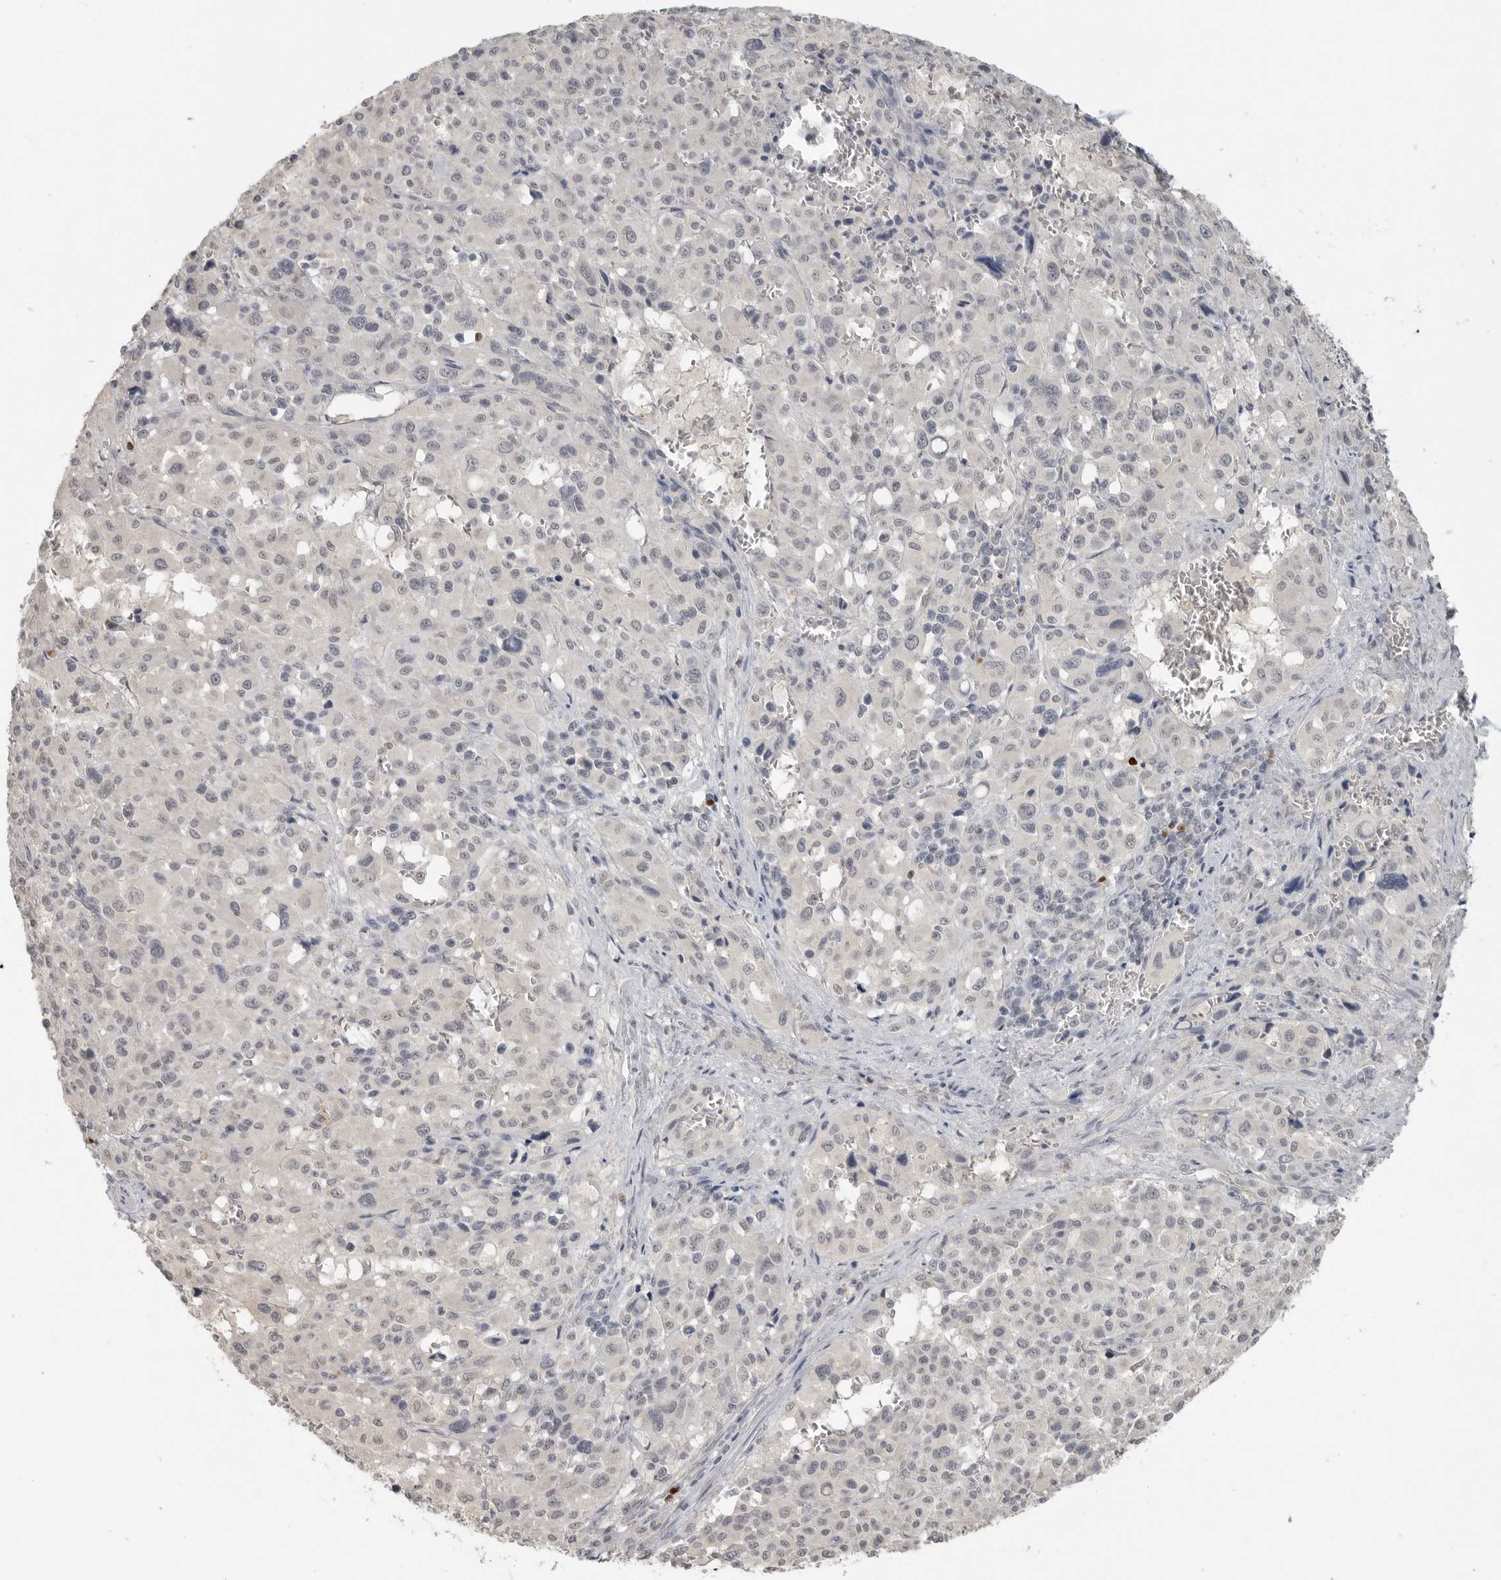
{"staining": {"intensity": "negative", "quantity": "none", "location": "none"}, "tissue": "melanoma", "cell_type": "Tumor cells", "image_type": "cancer", "snomed": [{"axis": "morphology", "description": "Malignant melanoma, Metastatic site"}, {"axis": "topography", "description": "Skin"}], "caption": "Melanoma stained for a protein using immunohistochemistry (IHC) displays no staining tumor cells.", "gene": "FOXP3", "patient": {"sex": "female", "age": 74}}